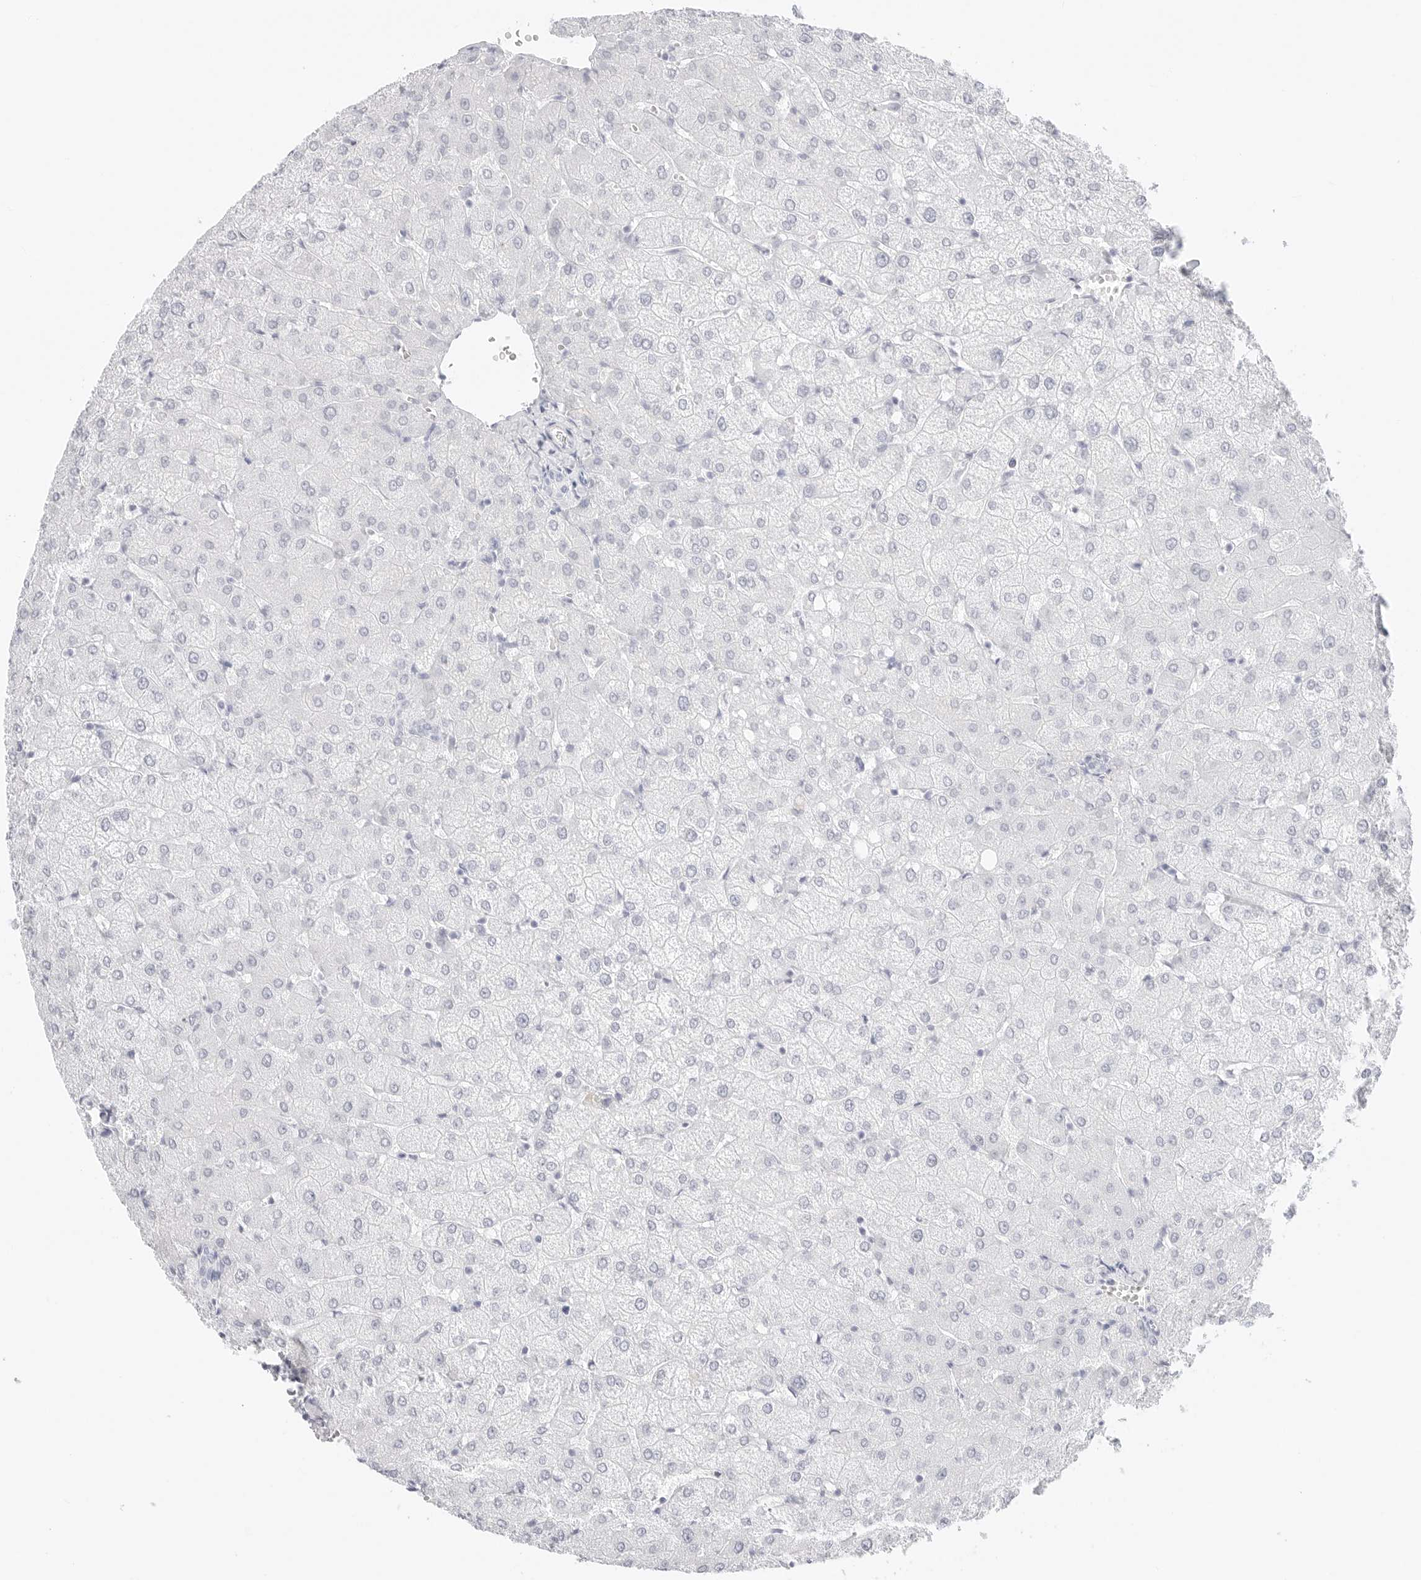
{"staining": {"intensity": "negative", "quantity": "none", "location": "none"}, "tissue": "liver", "cell_type": "Cholangiocytes", "image_type": "normal", "snomed": [{"axis": "morphology", "description": "Normal tissue, NOS"}, {"axis": "topography", "description": "Liver"}], "caption": "Immunohistochemistry photomicrograph of normal human liver stained for a protein (brown), which reveals no staining in cholangiocytes.", "gene": "TFF2", "patient": {"sex": "female", "age": 54}}